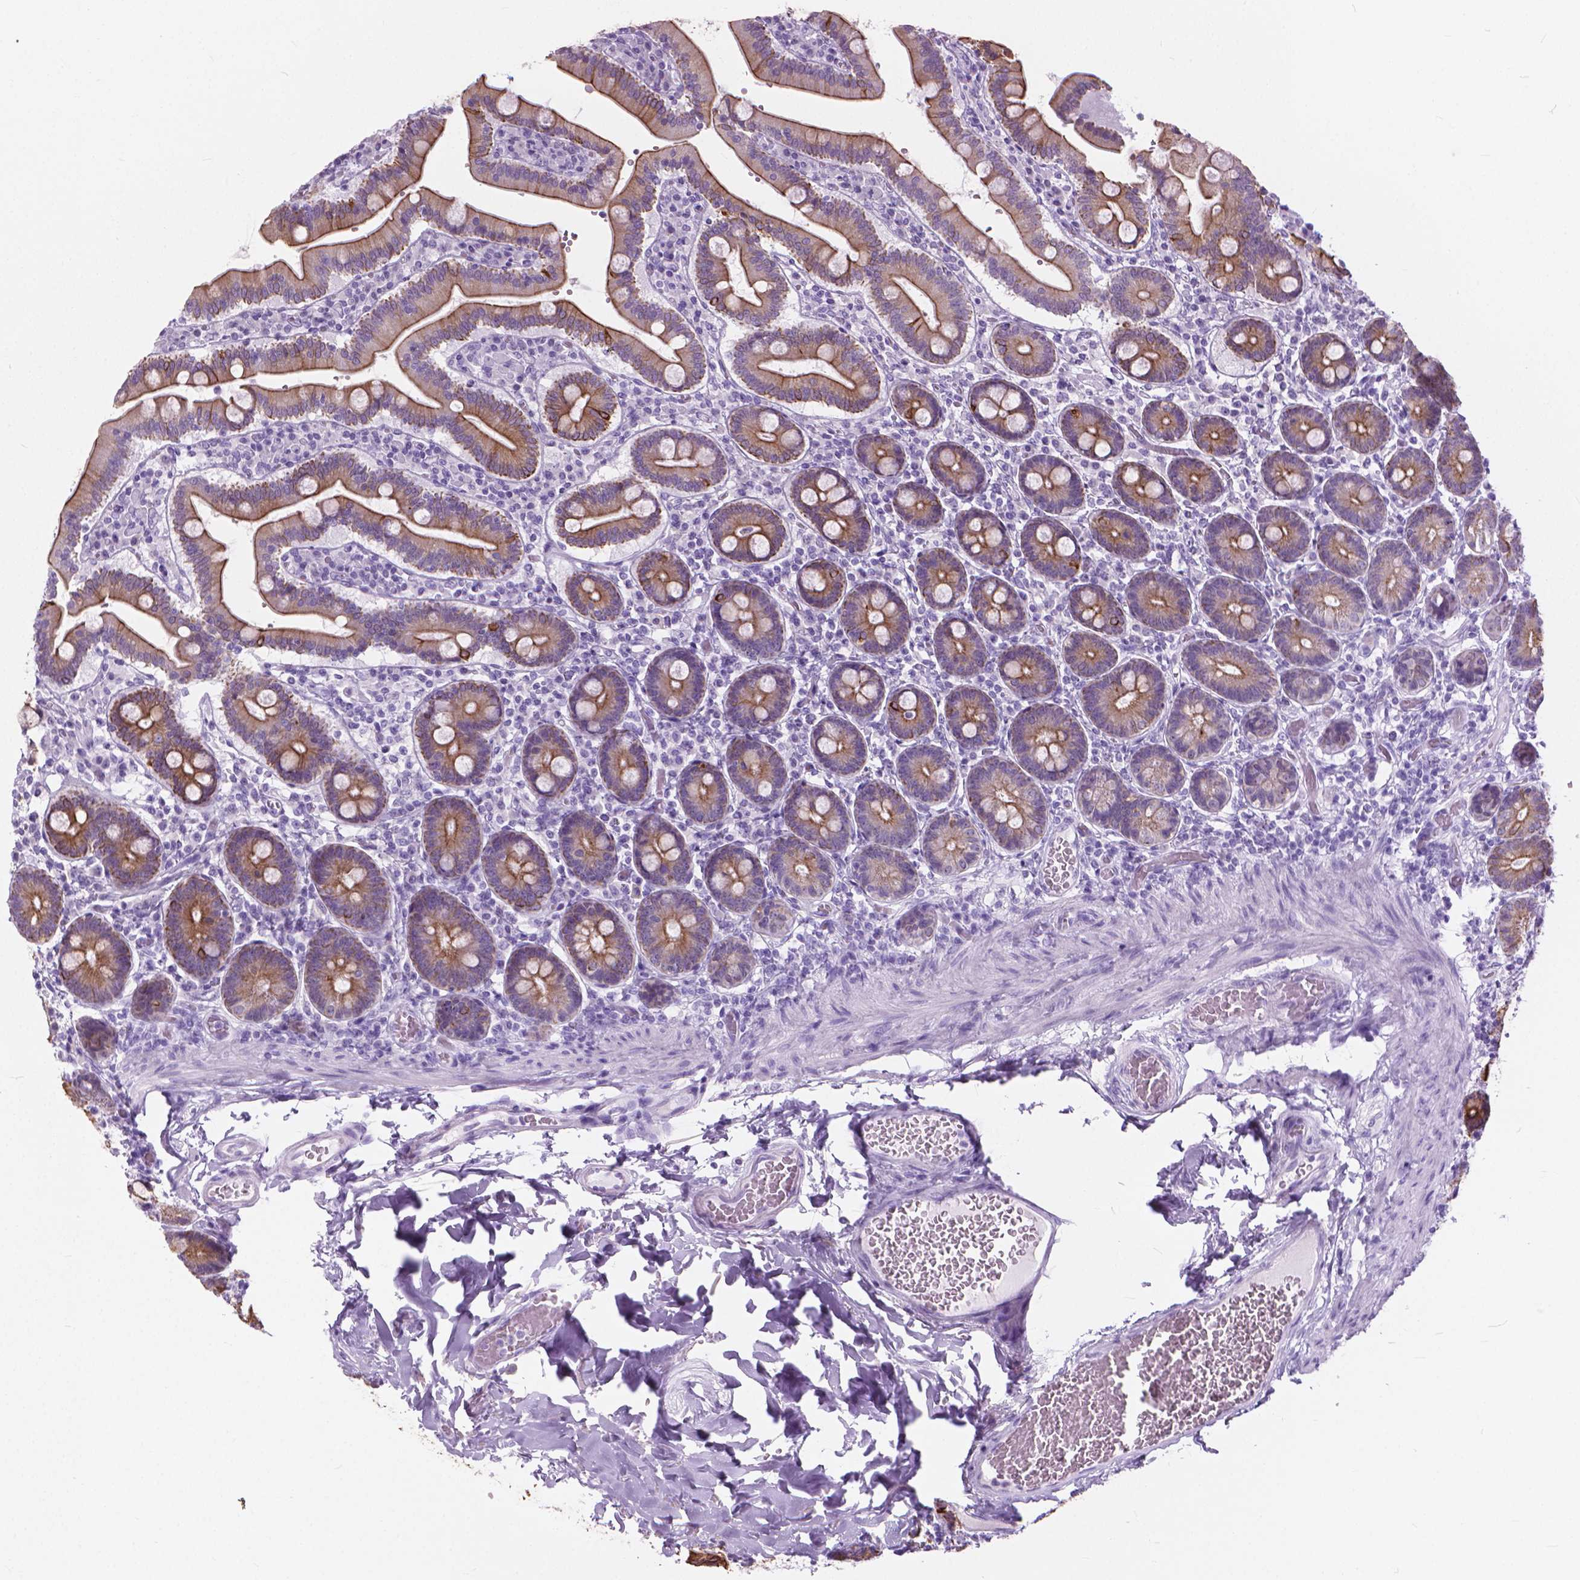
{"staining": {"intensity": "moderate", "quantity": ">75%", "location": "cytoplasmic/membranous"}, "tissue": "duodenum", "cell_type": "Glandular cells", "image_type": "normal", "snomed": [{"axis": "morphology", "description": "Normal tissue, NOS"}, {"axis": "topography", "description": "Duodenum"}], "caption": "The photomicrograph displays staining of benign duodenum, revealing moderate cytoplasmic/membranous protein positivity (brown color) within glandular cells.", "gene": "HTR2B", "patient": {"sex": "female", "age": 62}}